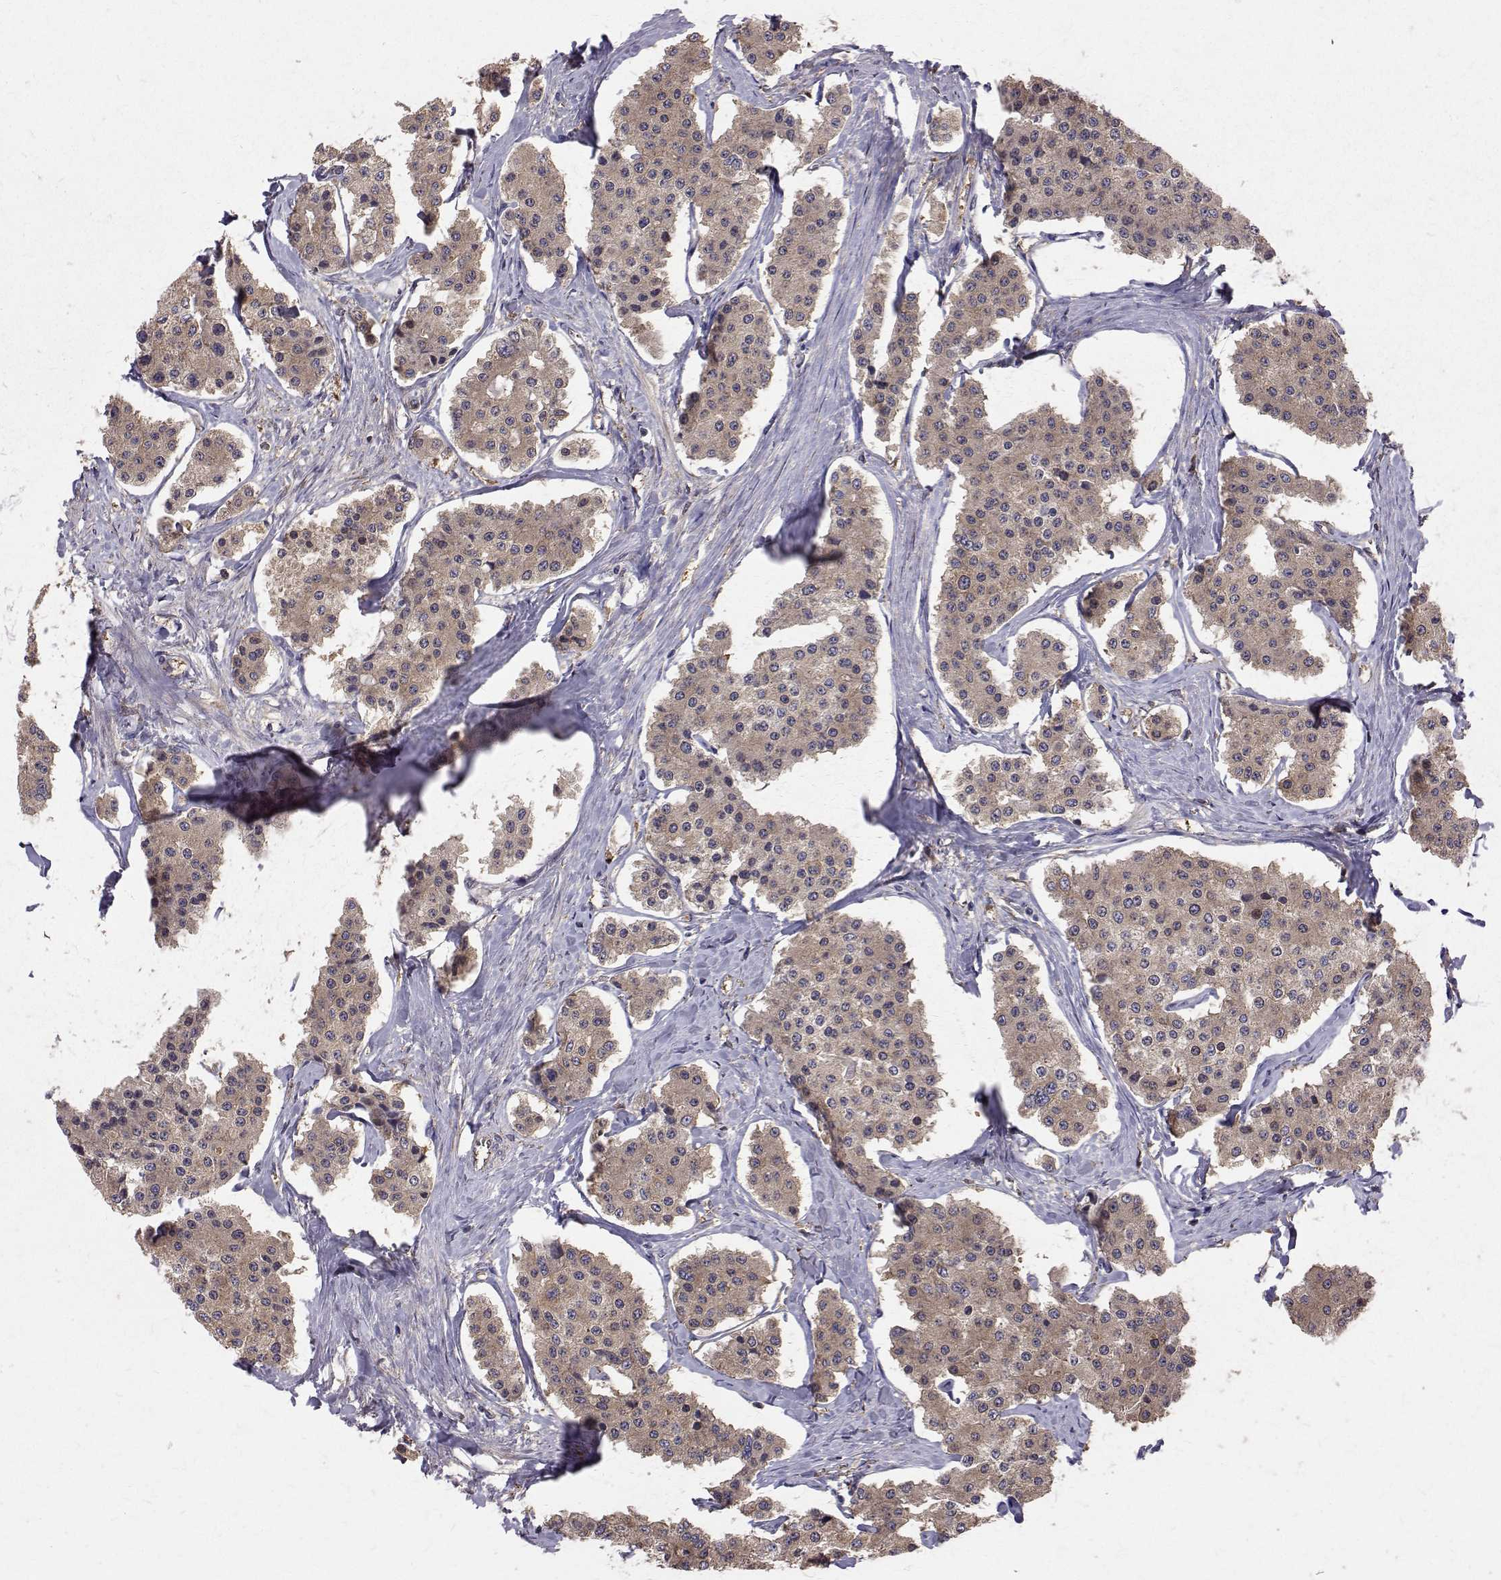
{"staining": {"intensity": "weak", "quantity": ">75%", "location": "cytoplasmic/membranous"}, "tissue": "carcinoid", "cell_type": "Tumor cells", "image_type": "cancer", "snomed": [{"axis": "morphology", "description": "Carcinoid, malignant, NOS"}, {"axis": "topography", "description": "Small intestine"}], "caption": "Carcinoid stained for a protein exhibits weak cytoplasmic/membranous positivity in tumor cells.", "gene": "FARSB", "patient": {"sex": "female", "age": 65}}